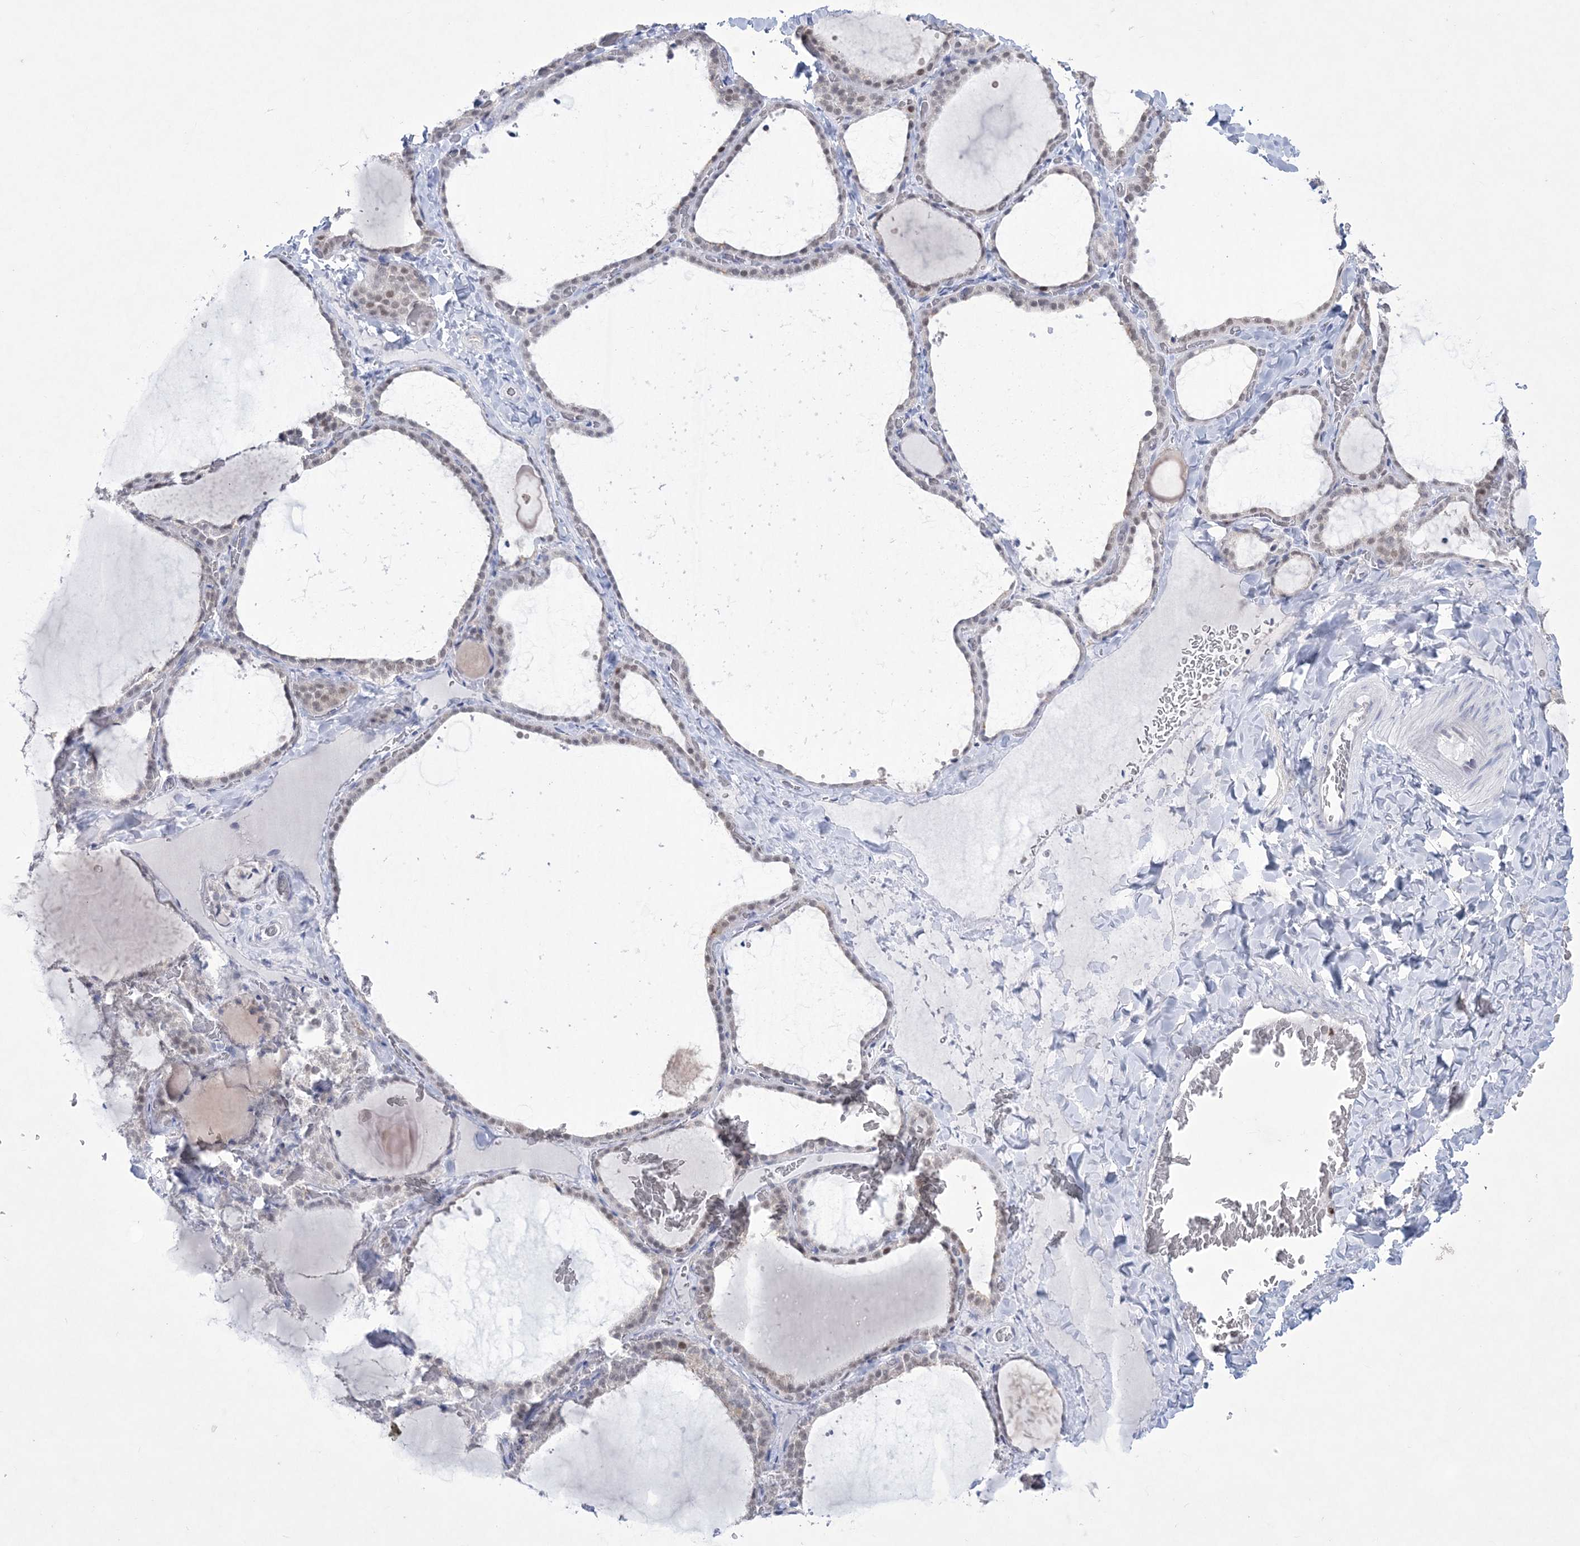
{"staining": {"intensity": "moderate", "quantity": "<25%", "location": "nuclear"}, "tissue": "thyroid gland", "cell_type": "Glandular cells", "image_type": "normal", "snomed": [{"axis": "morphology", "description": "Normal tissue, NOS"}, {"axis": "topography", "description": "Thyroid gland"}], "caption": "Glandular cells reveal low levels of moderate nuclear positivity in approximately <25% of cells in benign human thyroid gland.", "gene": "WDR27", "patient": {"sex": "female", "age": 22}}